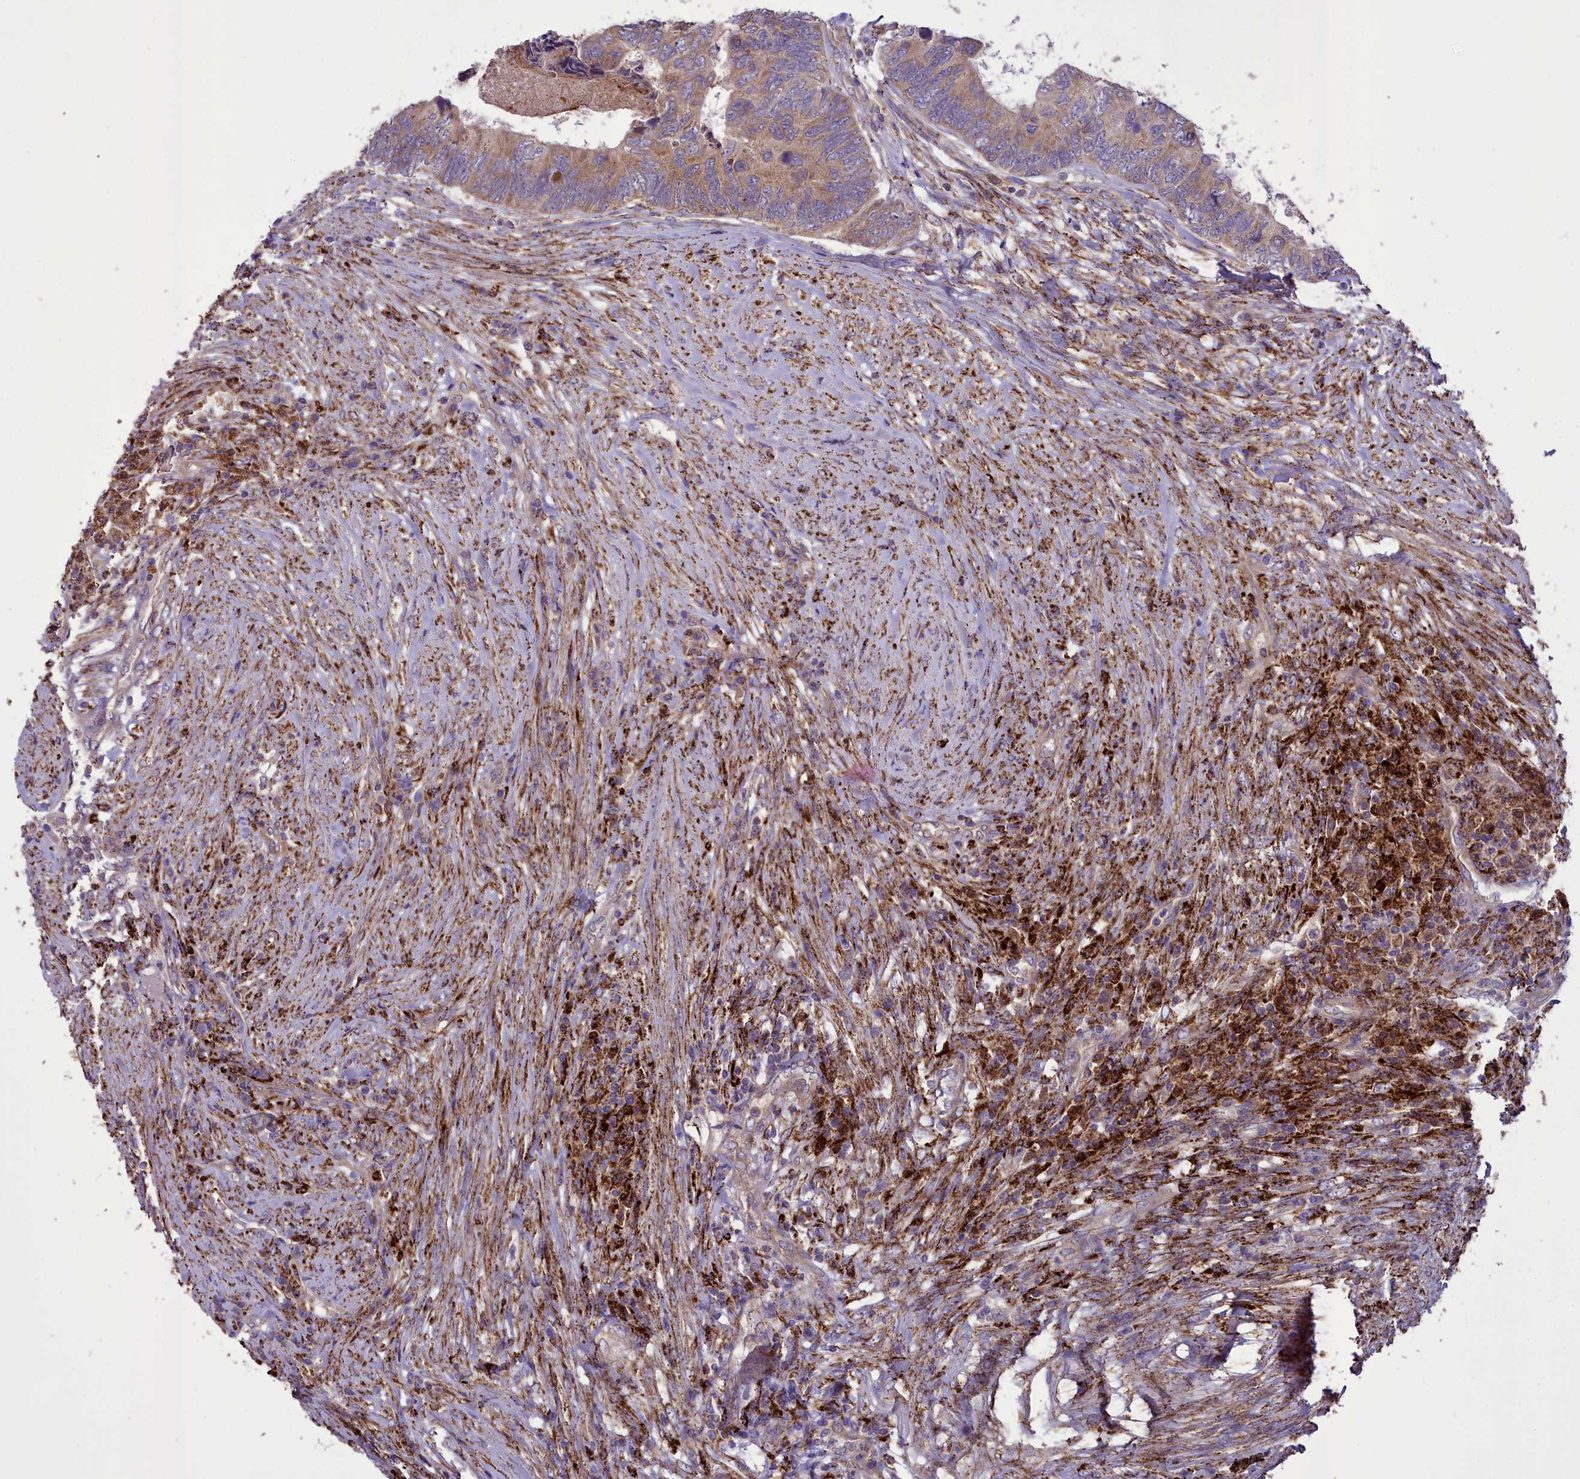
{"staining": {"intensity": "moderate", "quantity": ">75%", "location": "cytoplasmic/membranous"}, "tissue": "colorectal cancer", "cell_type": "Tumor cells", "image_type": "cancer", "snomed": [{"axis": "morphology", "description": "Adenocarcinoma, NOS"}, {"axis": "topography", "description": "Colon"}], "caption": "The immunohistochemical stain shows moderate cytoplasmic/membranous positivity in tumor cells of colorectal cancer tissue.", "gene": "TBC1D24", "patient": {"sex": "female", "age": 67}}